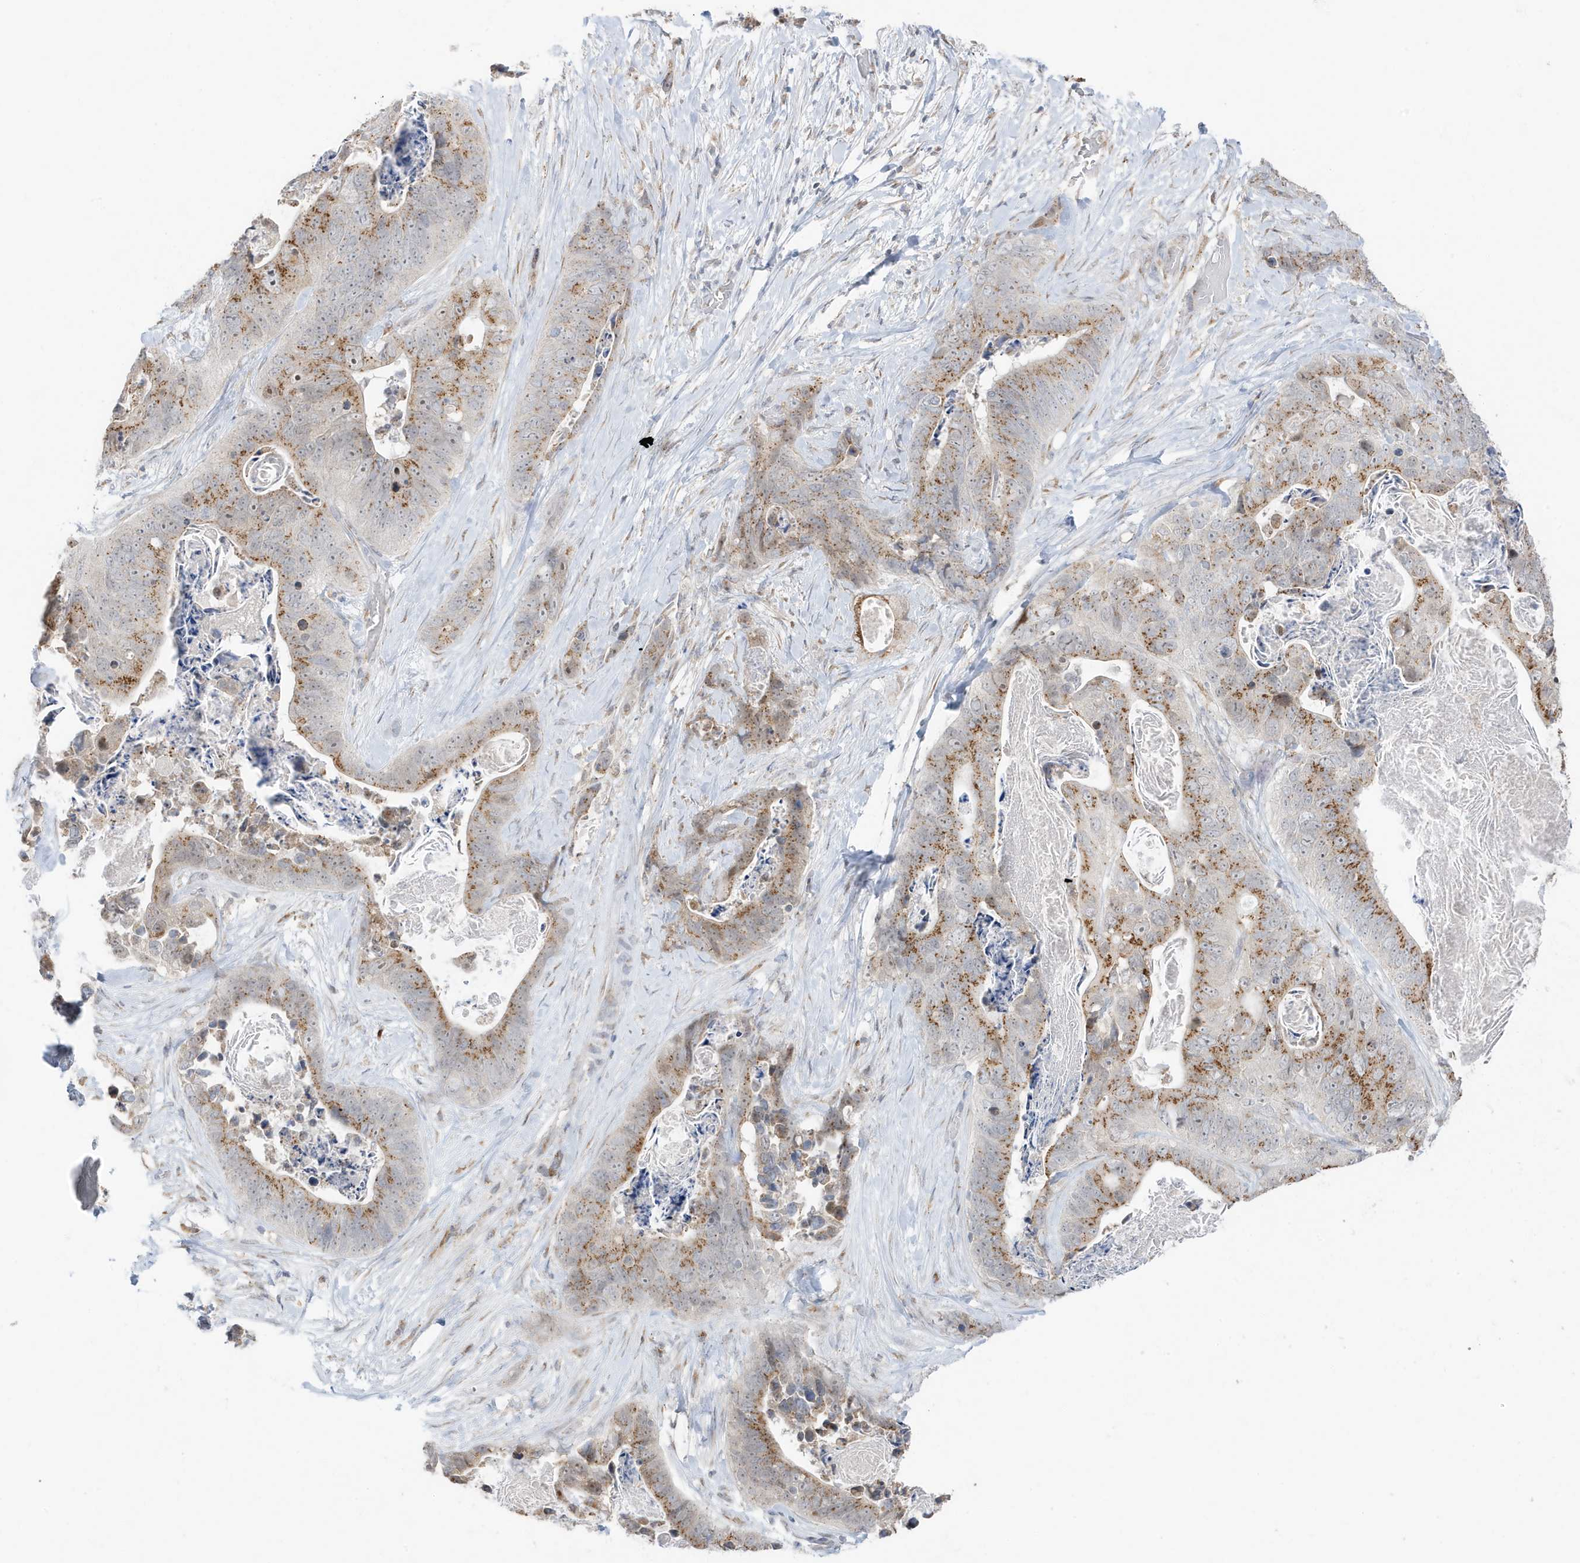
{"staining": {"intensity": "moderate", "quantity": ">75%", "location": "cytoplasmic/membranous"}, "tissue": "stomach cancer", "cell_type": "Tumor cells", "image_type": "cancer", "snomed": [{"axis": "morphology", "description": "Adenocarcinoma, NOS"}, {"axis": "topography", "description": "Stomach"}], "caption": "Immunohistochemistry (IHC) (DAB) staining of human stomach adenocarcinoma displays moderate cytoplasmic/membranous protein positivity in approximately >75% of tumor cells.", "gene": "RER1", "patient": {"sex": "female", "age": 89}}